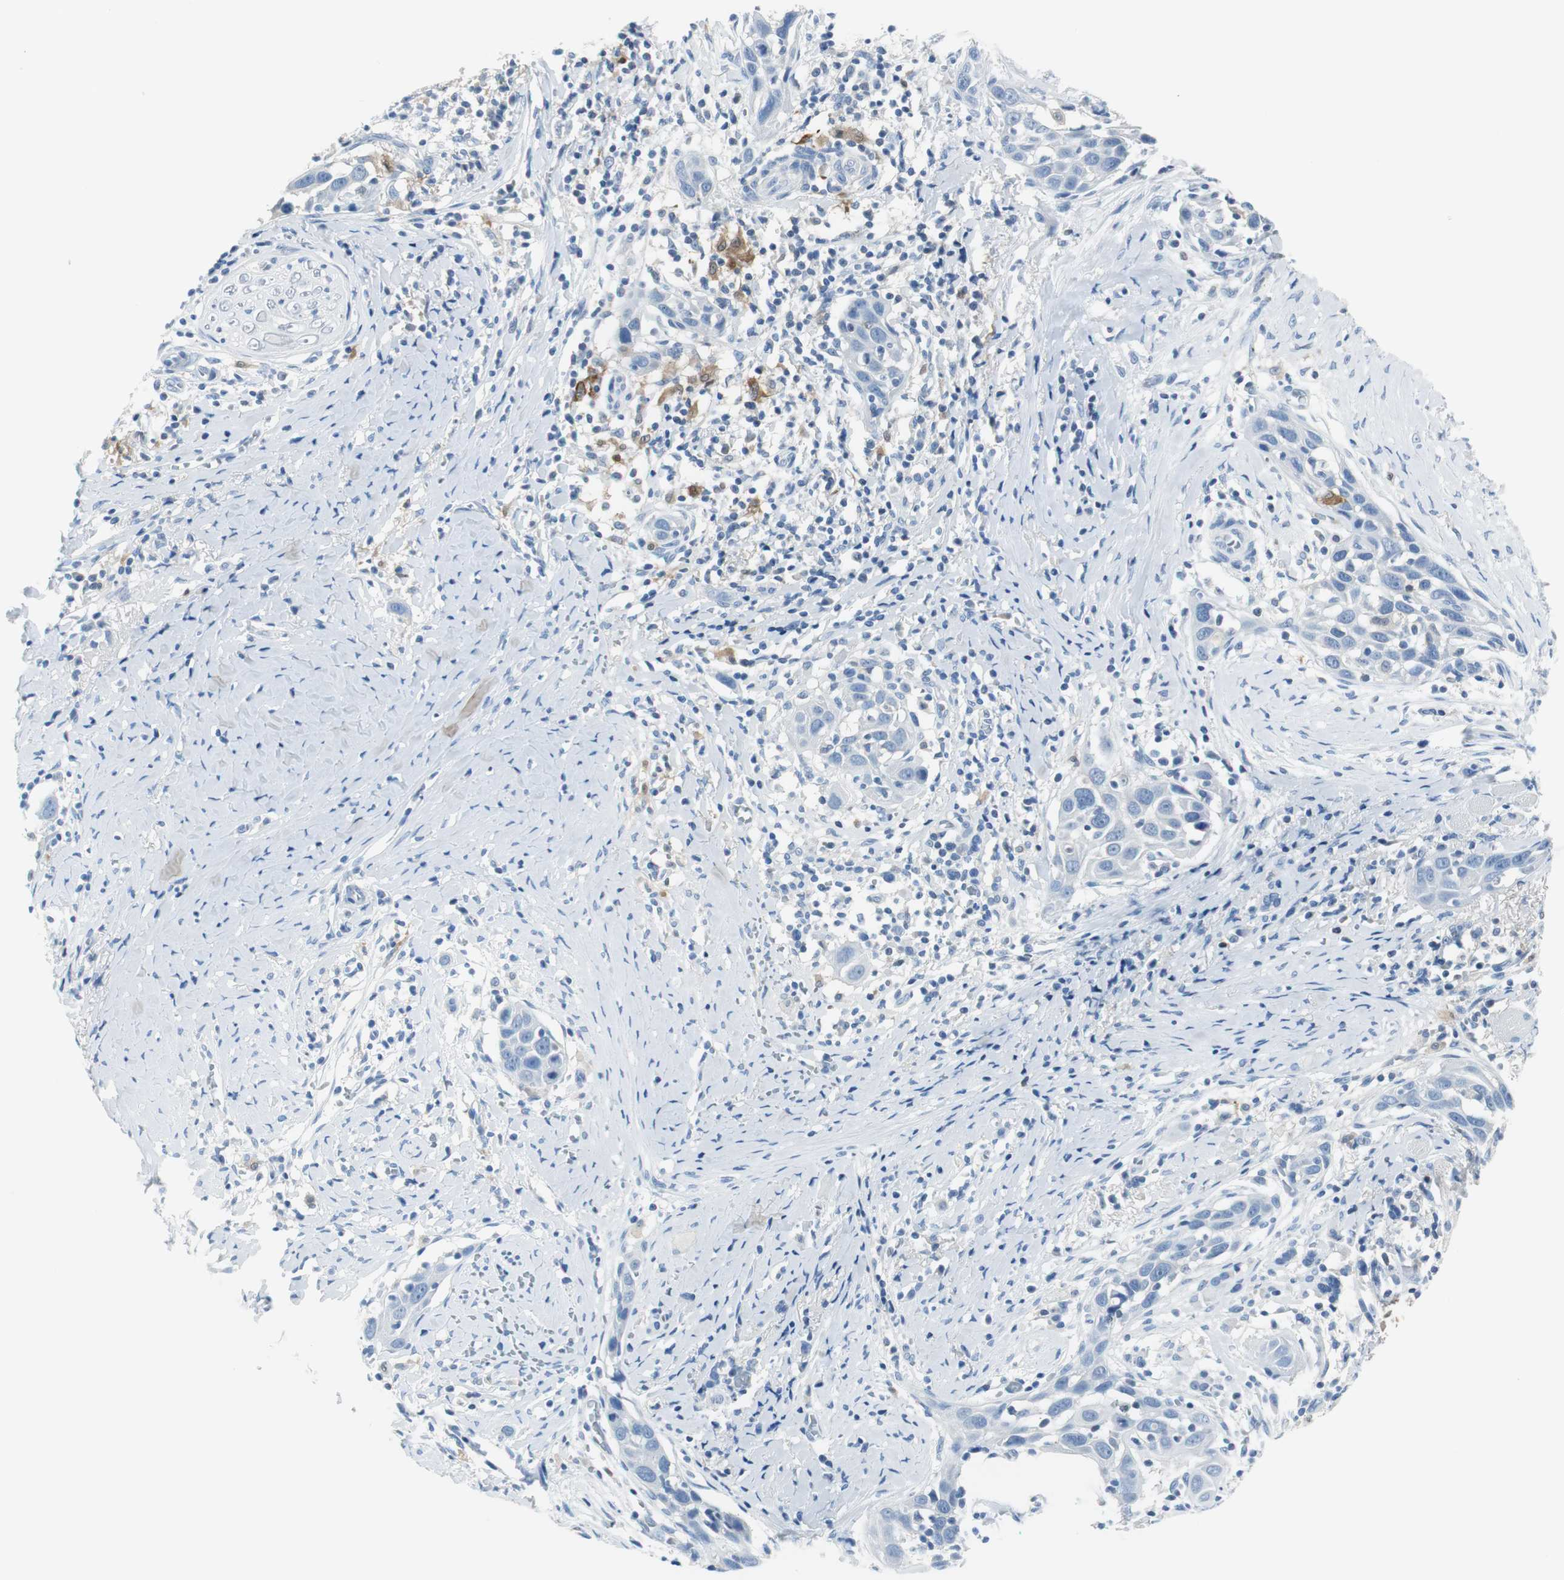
{"staining": {"intensity": "negative", "quantity": "none", "location": "none"}, "tissue": "head and neck cancer", "cell_type": "Tumor cells", "image_type": "cancer", "snomed": [{"axis": "morphology", "description": "Normal tissue, NOS"}, {"axis": "morphology", "description": "Squamous cell carcinoma, NOS"}, {"axis": "topography", "description": "Oral tissue"}, {"axis": "topography", "description": "Head-Neck"}], "caption": "The IHC histopathology image has no significant positivity in tumor cells of head and neck cancer (squamous cell carcinoma) tissue.", "gene": "FBP1", "patient": {"sex": "female", "age": 50}}